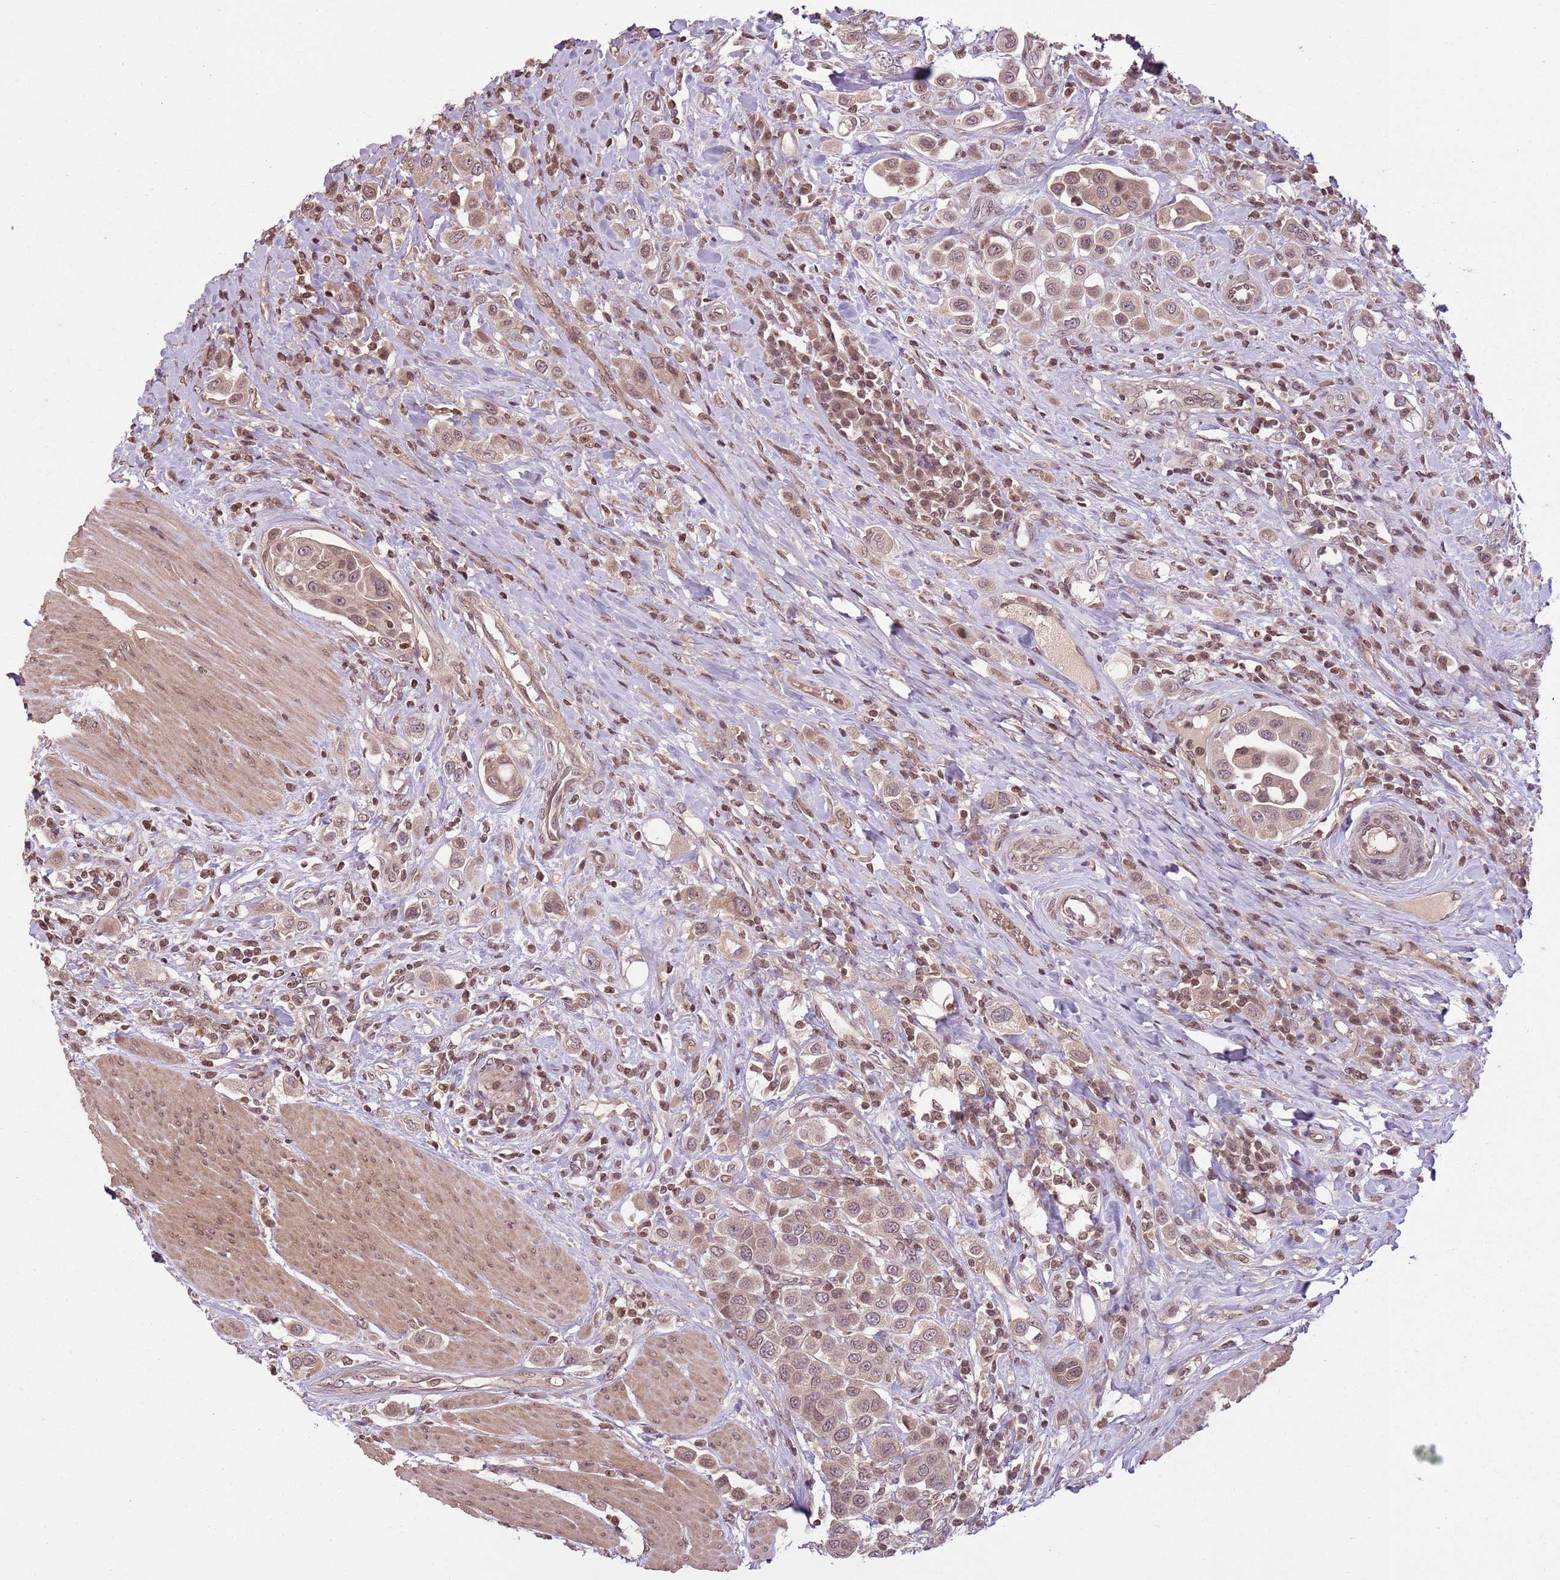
{"staining": {"intensity": "moderate", "quantity": ">75%", "location": "cytoplasmic/membranous,nuclear"}, "tissue": "urothelial cancer", "cell_type": "Tumor cells", "image_type": "cancer", "snomed": [{"axis": "morphology", "description": "Urothelial carcinoma, High grade"}, {"axis": "topography", "description": "Urinary bladder"}], "caption": "Tumor cells reveal moderate cytoplasmic/membranous and nuclear expression in approximately >75% of cells in urothelial cancer.", "gene": "CAPN9", "patient": {"sex": "male", "age": 50}}